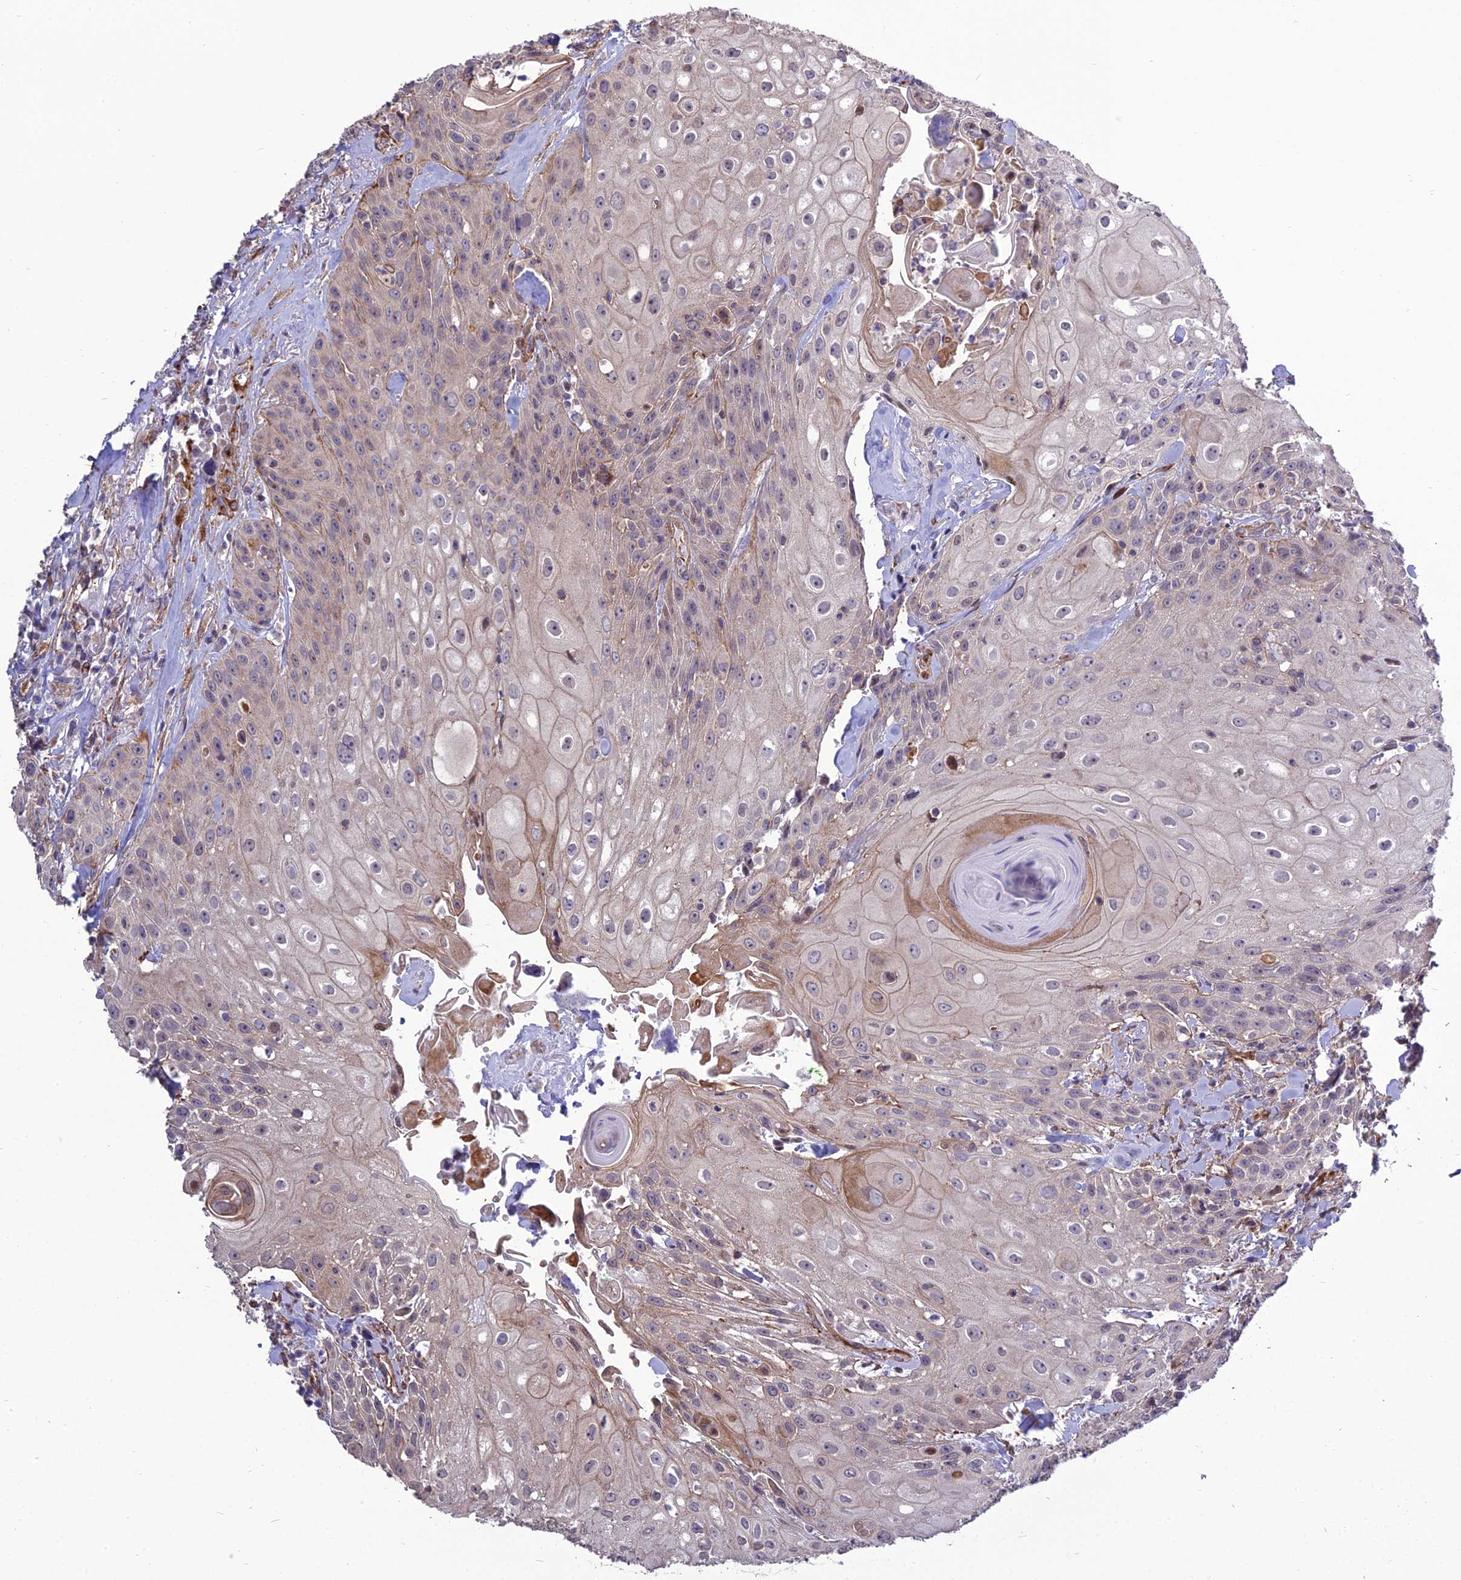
{"staining": {"intensity": "weak", "quantity": "25%-75%", "location": "cytoplasmic/membranous"}, "tissue": "head and neck cancer", "cell_type": "Tumor cells", "image_type": "cancer", "snomed": [{"axis": "morphology", "description": "Squamous cell carcinoma, NOS"}, {"axis": "topography", "description": "Oral tissue"}, {"axis": "topography", "description": "Head-Neck"}], "caption": "There is low levels of weak cytoplasmic/membranous staining in tumor cells of head and neck squamous cell carcinoma, as demonstrated by immunohistochemical staining (brown color).", "gene": "TSPYL2", "patient": {"sex": "female", "age": 82}}